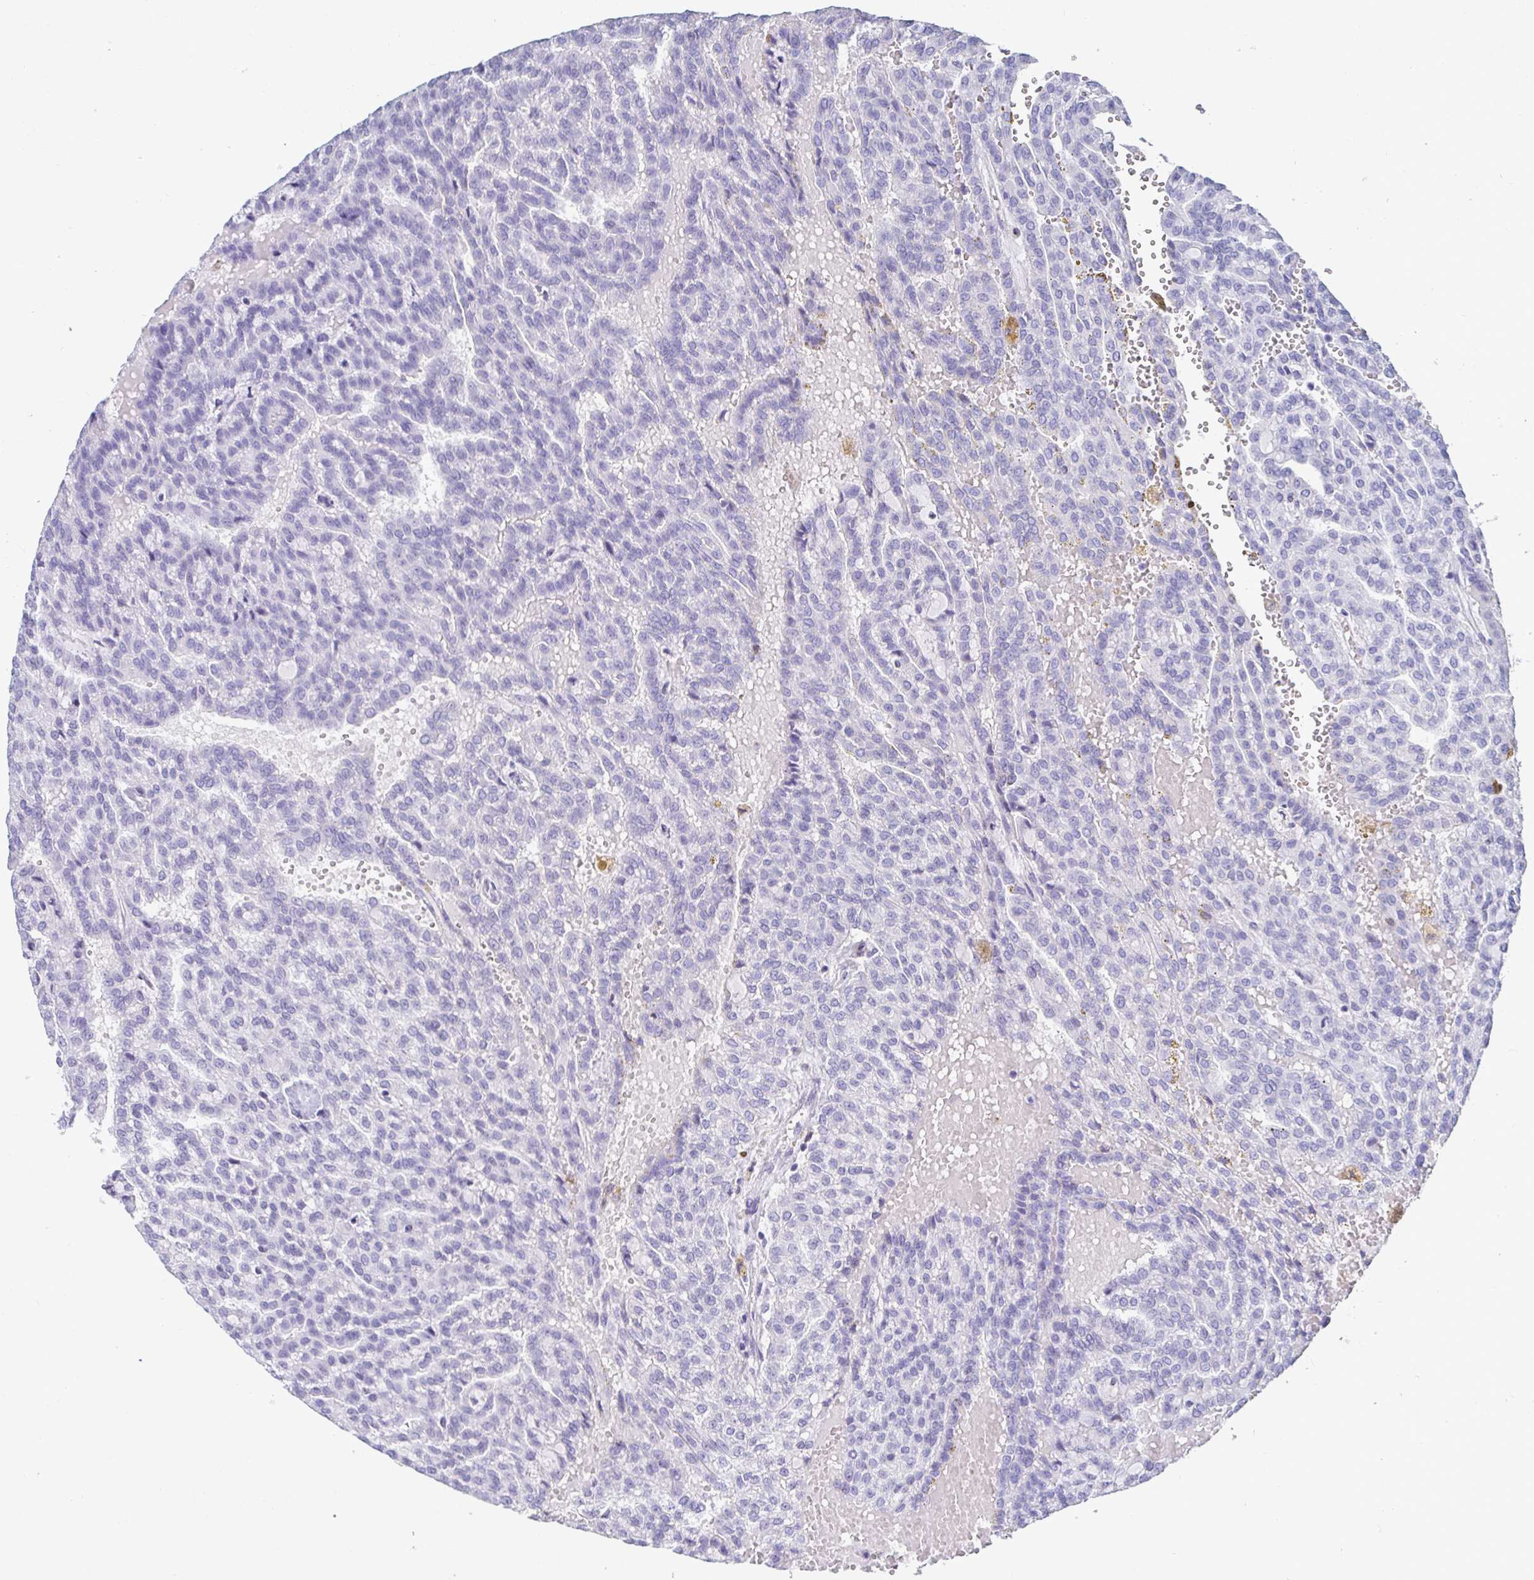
{"staining": {"intensity": "negative", "quantity": "none", "location": "none"}, "tissue": "renal cancer", "cell_type": "Tumor cells", "image_type": "cancer", "snomed": [{"axis": "morphology", "description": "Adenocarcinoma, NOS"}, {"axis": "topography", "description": "Kidney"}], "caption": "Tumor cells are negative for protein expression in human adenocarcinoma (renal).", "gene": "TMEM241", "patient": {"sex": "male", "age": 63}}